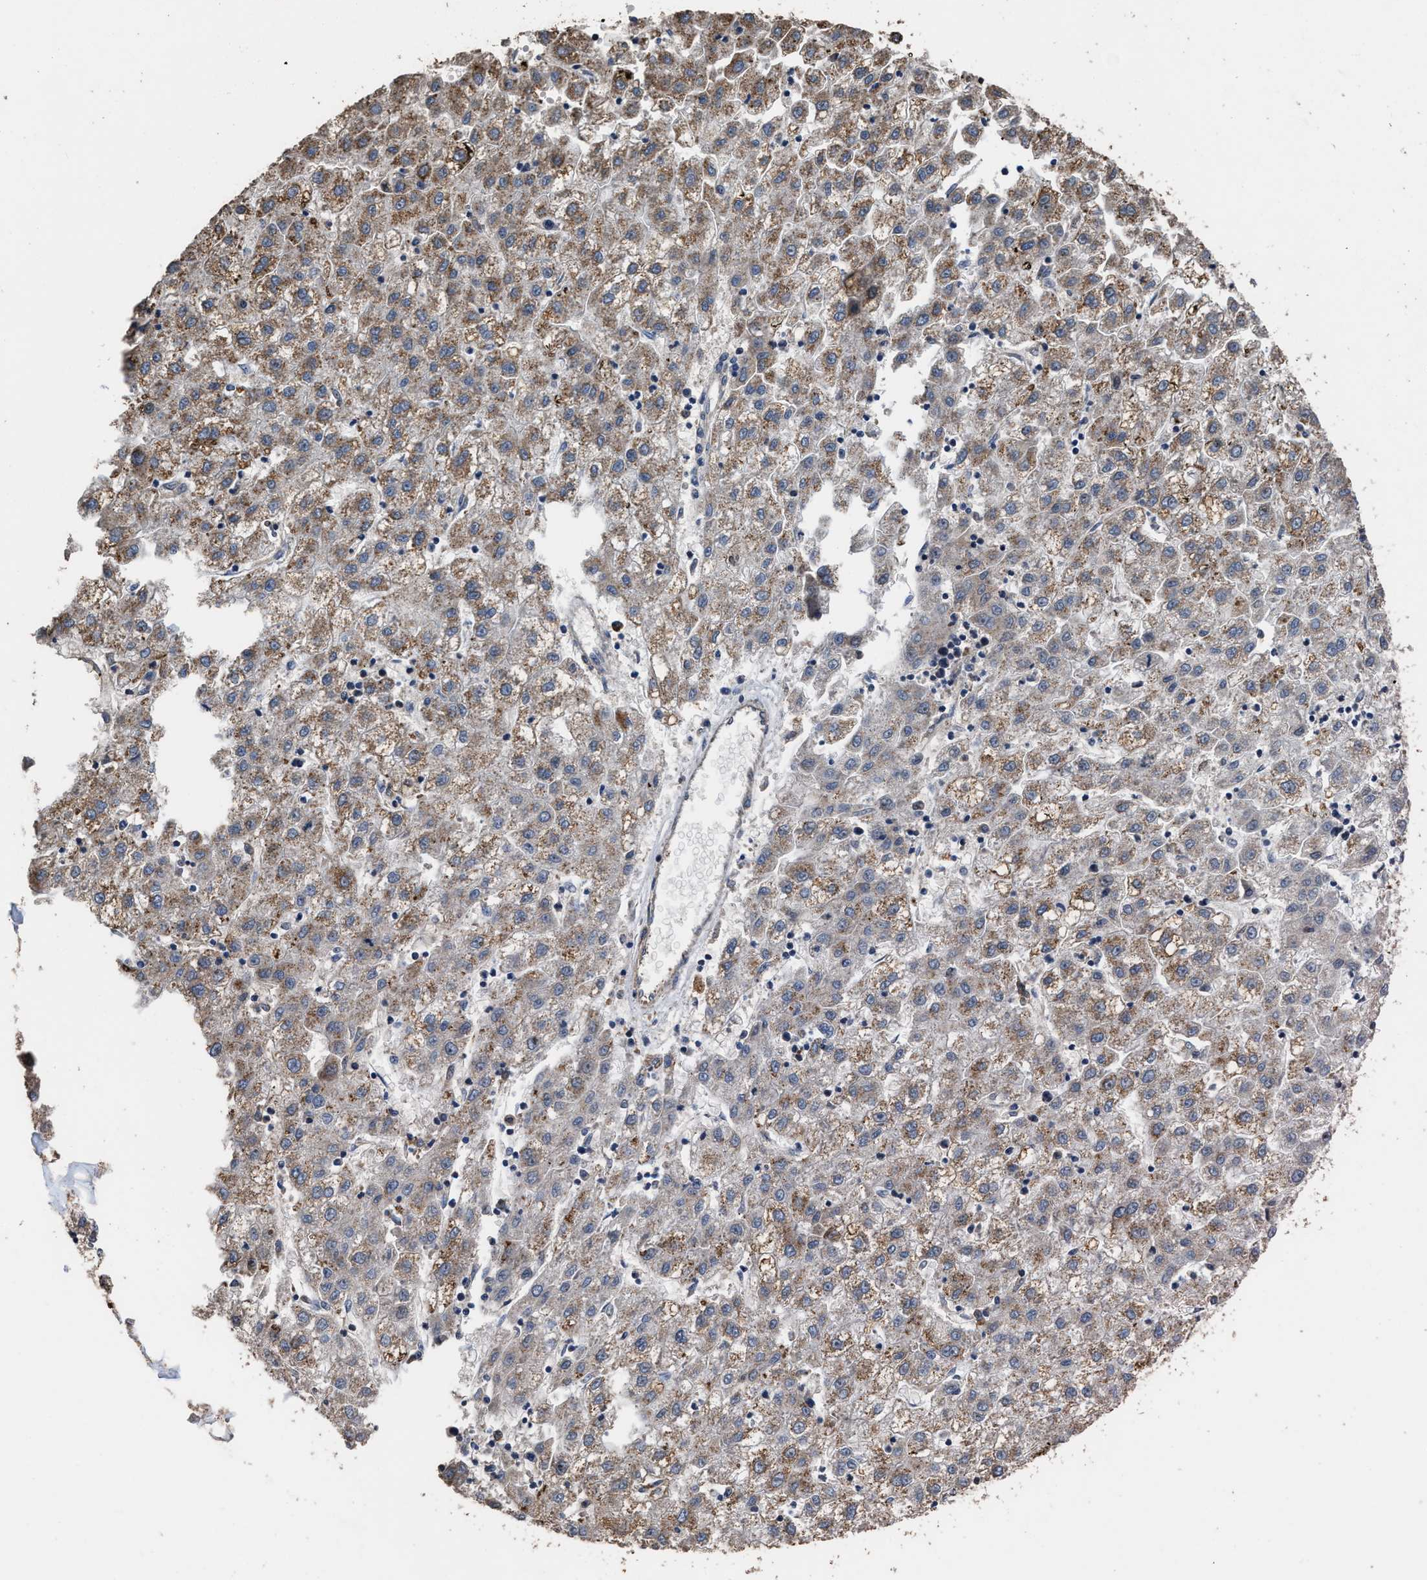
{"staining": {"intensity": "weak", "quantity": ">75%", "location": "cytoplasmic/membranous"}, "tissue": "liver cancer", "cell_type": "Tumor cells", "image_type": "cancer", "snomed": [{"axis": "morphology", "description": "Carcinoma, Hepatocellular, NOS"}, {"axis": "topography", "description": "Liver"}], "caption": "An immunohistochemistry photomicrograph of tumor tissue is shown. Protein staining in brown highlights weak cytoplasmic/membranous positivity in liver cancer (hepatocellular carcinoma) within tumor cells.", "gene": "TDRKH", "patient": {"sex": "male", "age": 72}}